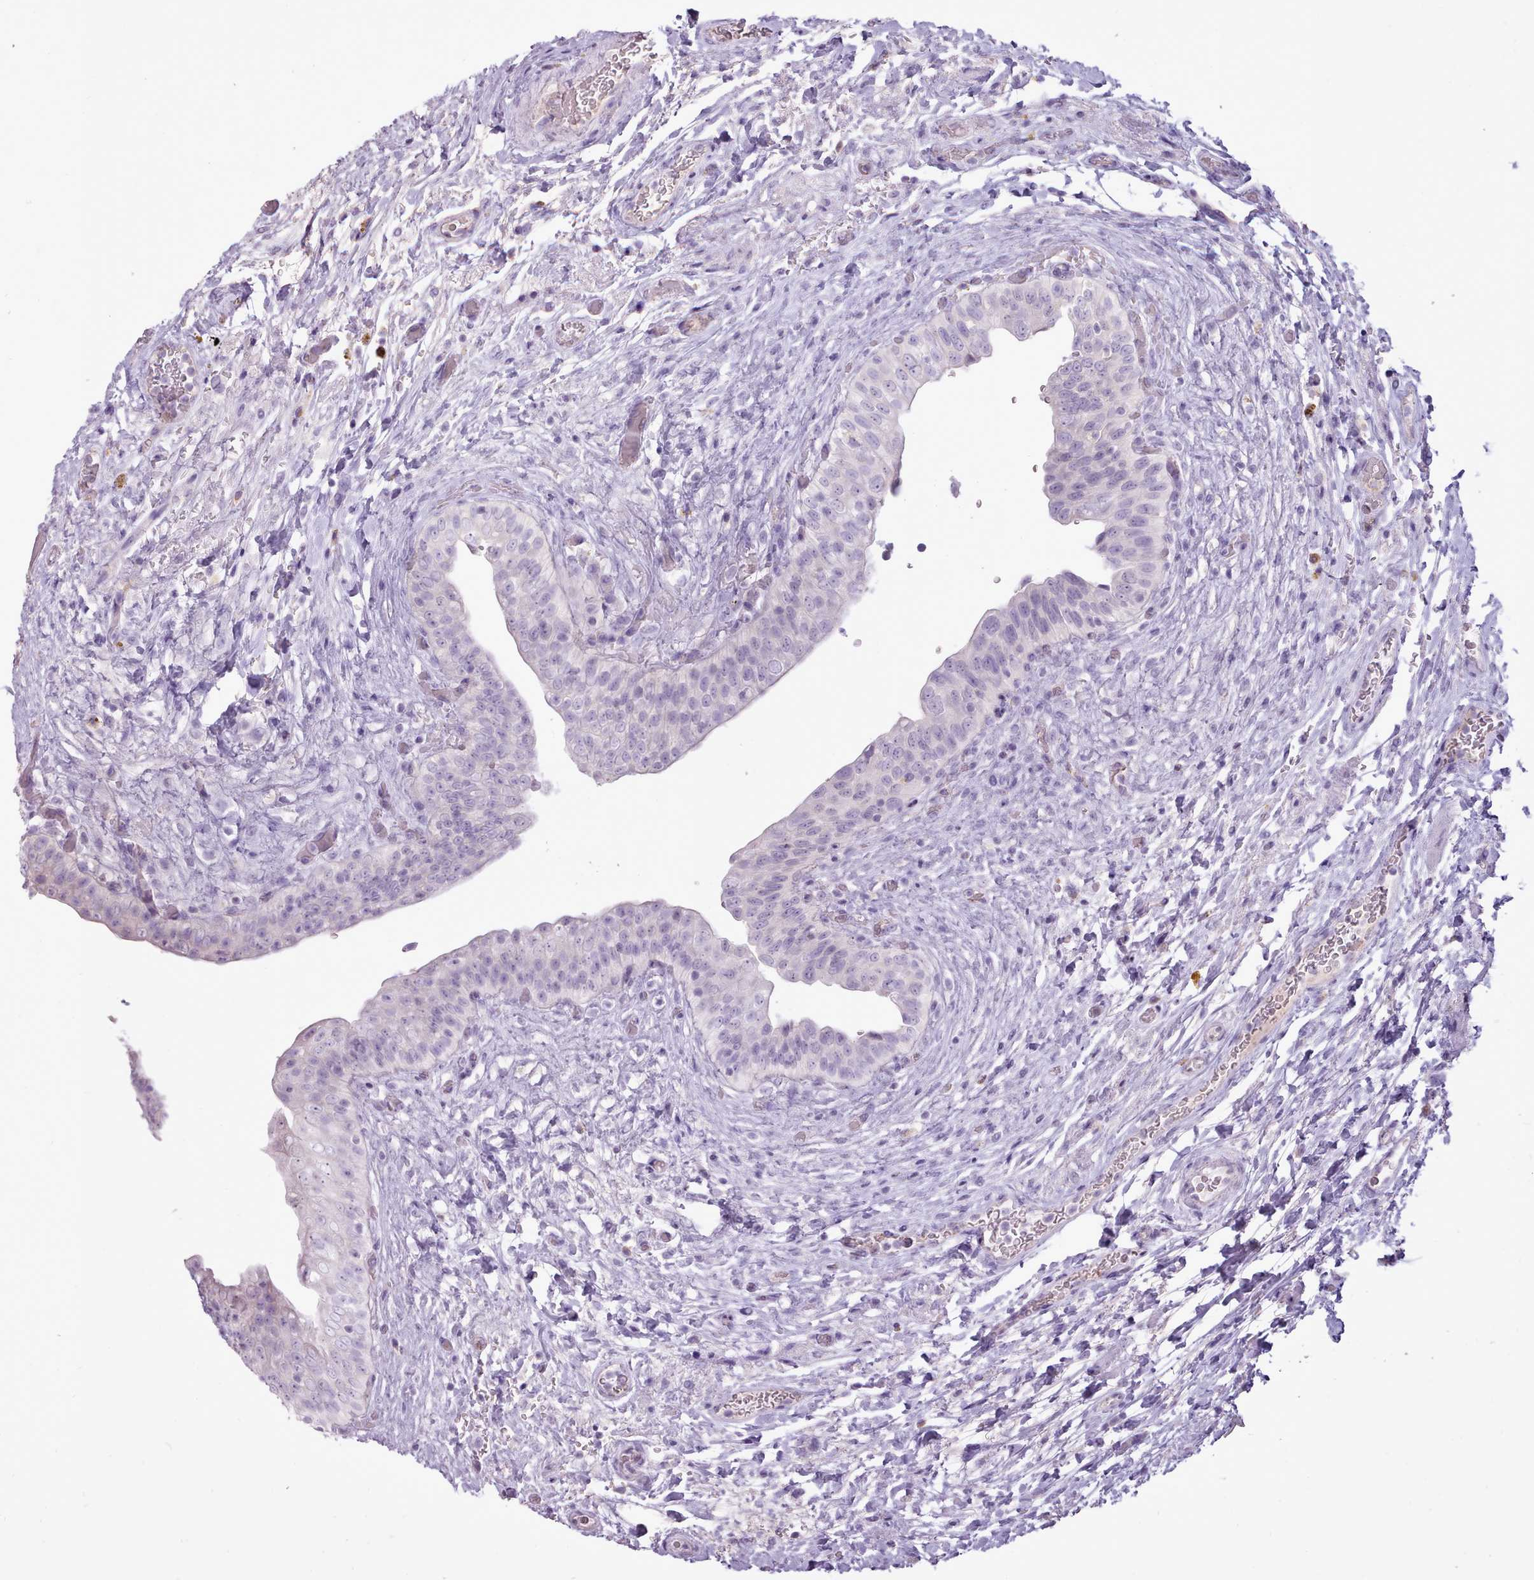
{"staining": {"intensity": "negative", "quantity": "none", "location": "none"}, "tissue": "urinary bladder", "cell_type": "Urothelial cells", "image_type": "normal", "snomed": [{"axis": "morphology", "description": "Normal tissue, NOS"}, {"axis": "topography", "description": "Urinary bladder"}], "caption": "DAB (3,3'-diaminobenzidine) immunohistochemical staining of normal human urinary bladder reveals no significant positivity in urothelial cells.", "gene": "ATRAID", "patient": {"sex": "male", "age": 69}}